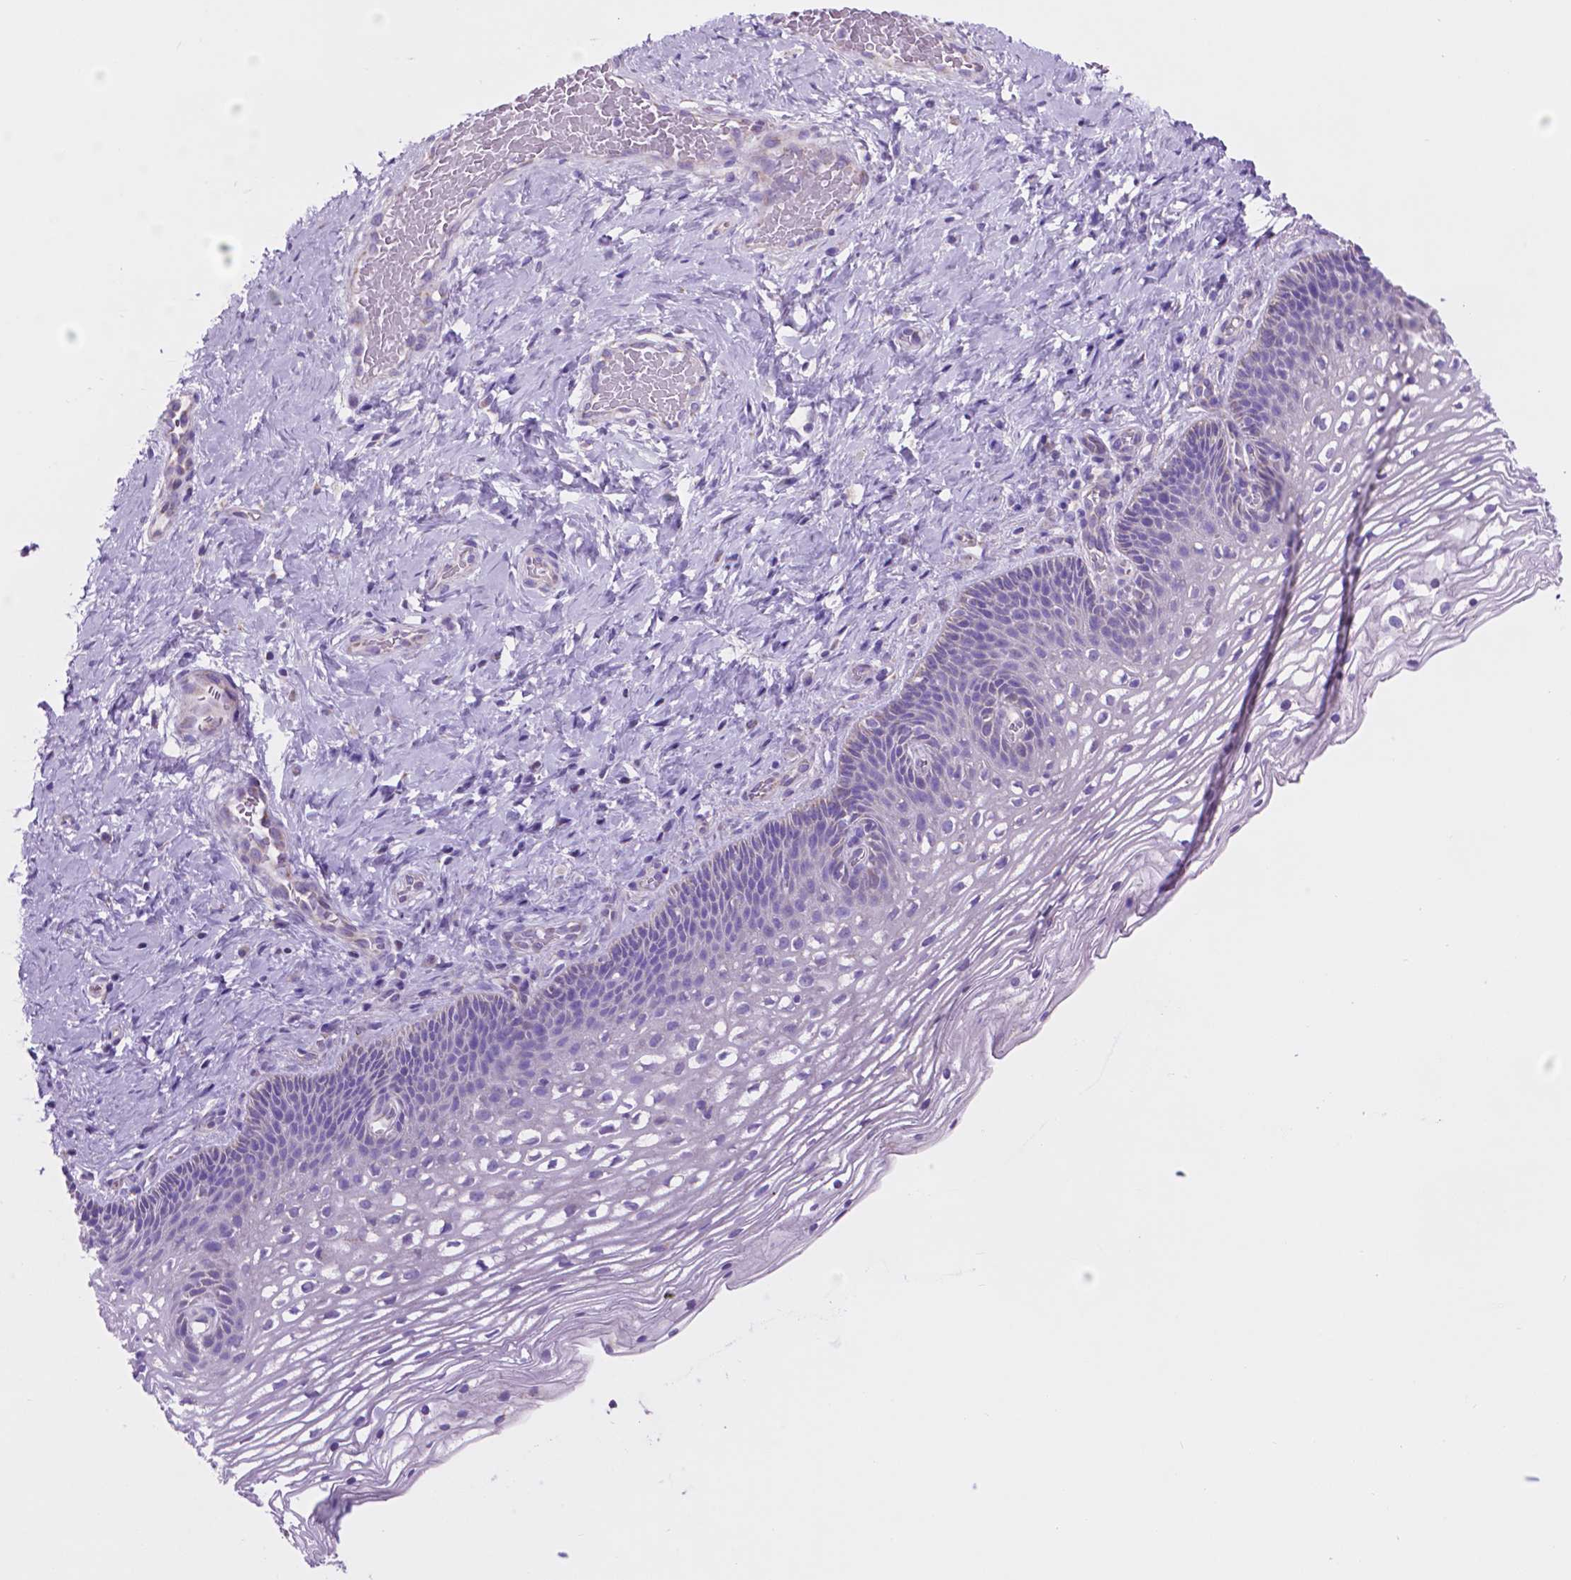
{"staining": {"intensity": "negative", "quantity": "none", "location": "none"}, "tissue": "cervix", "cell_type": "Glandular cells", "image_type": "normal", "snomed": [{"axis": "morphology", "description": "Normal tissue, NOS"}, {"axis": "topography", "description": "Cervix"}], "caption": "IHC of benign human cervix reveals no expression in glandular cells.", "gene": "TMEM121B", "patient": {"sex": "female", "age": 34}}